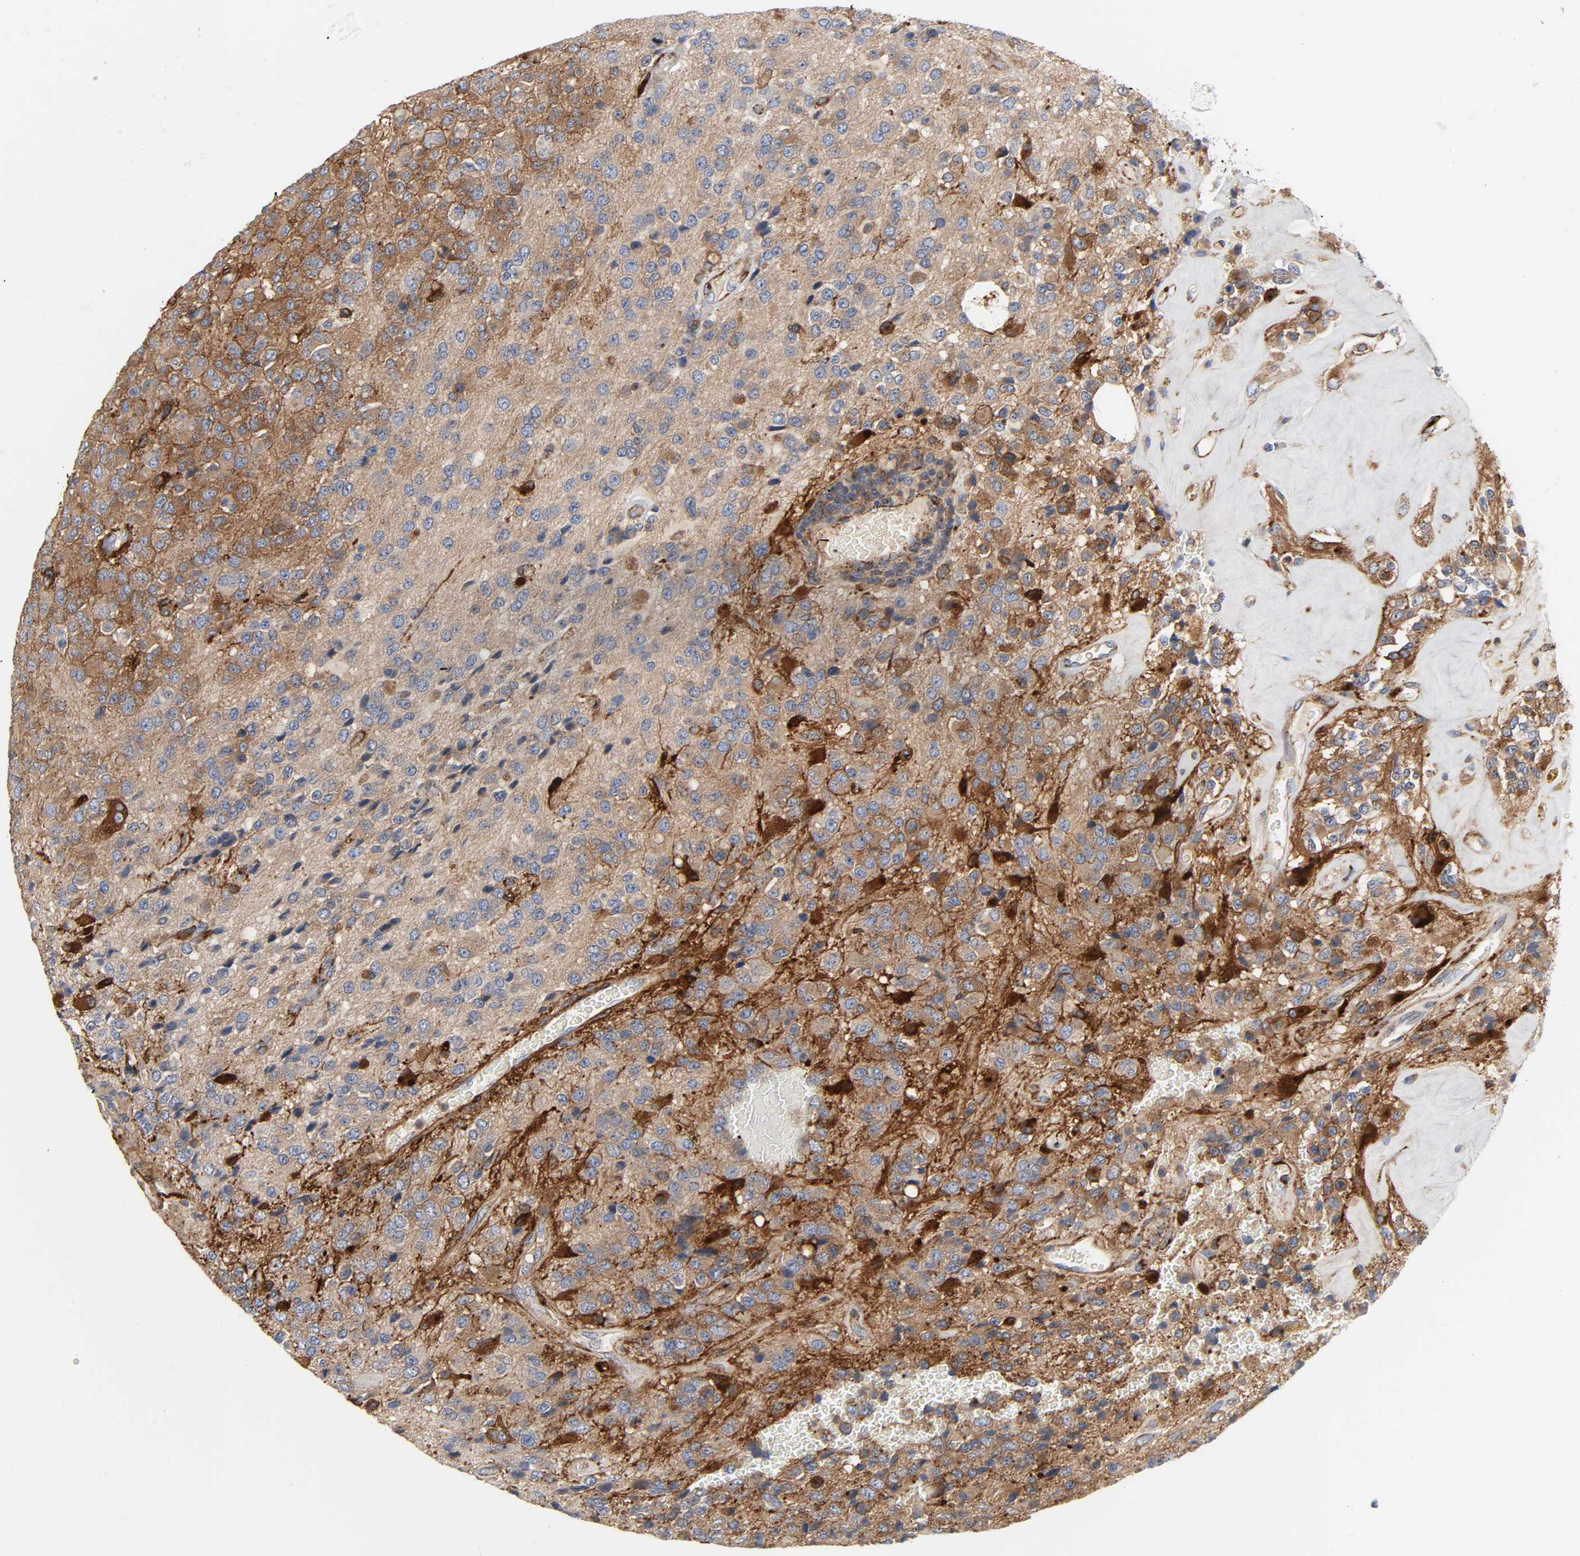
{"staining": {"intensity": "weak", "quantity": ">75%", "location": "cytoplasmic/membranous"}, "tissue": "glioma", "cell_type": "Tumor cells", "image_type": "cancer", "snomed": [{"axis": "morphology", "description": "Glioma, malignant, High grade"}, {"axis": "topography", "description": "pancreas cauda"}], "caption": "Brown immunohistochemical staining in malignant glioma (high-grade) shows weak cytoplasmic/membranous expression in approximately >75% of tumor cells. (Brightfield microscopy of DAB IHC at high magnification).", "gene": "ARHGAP1", "patient": {"sex": "male", "age": 60}}